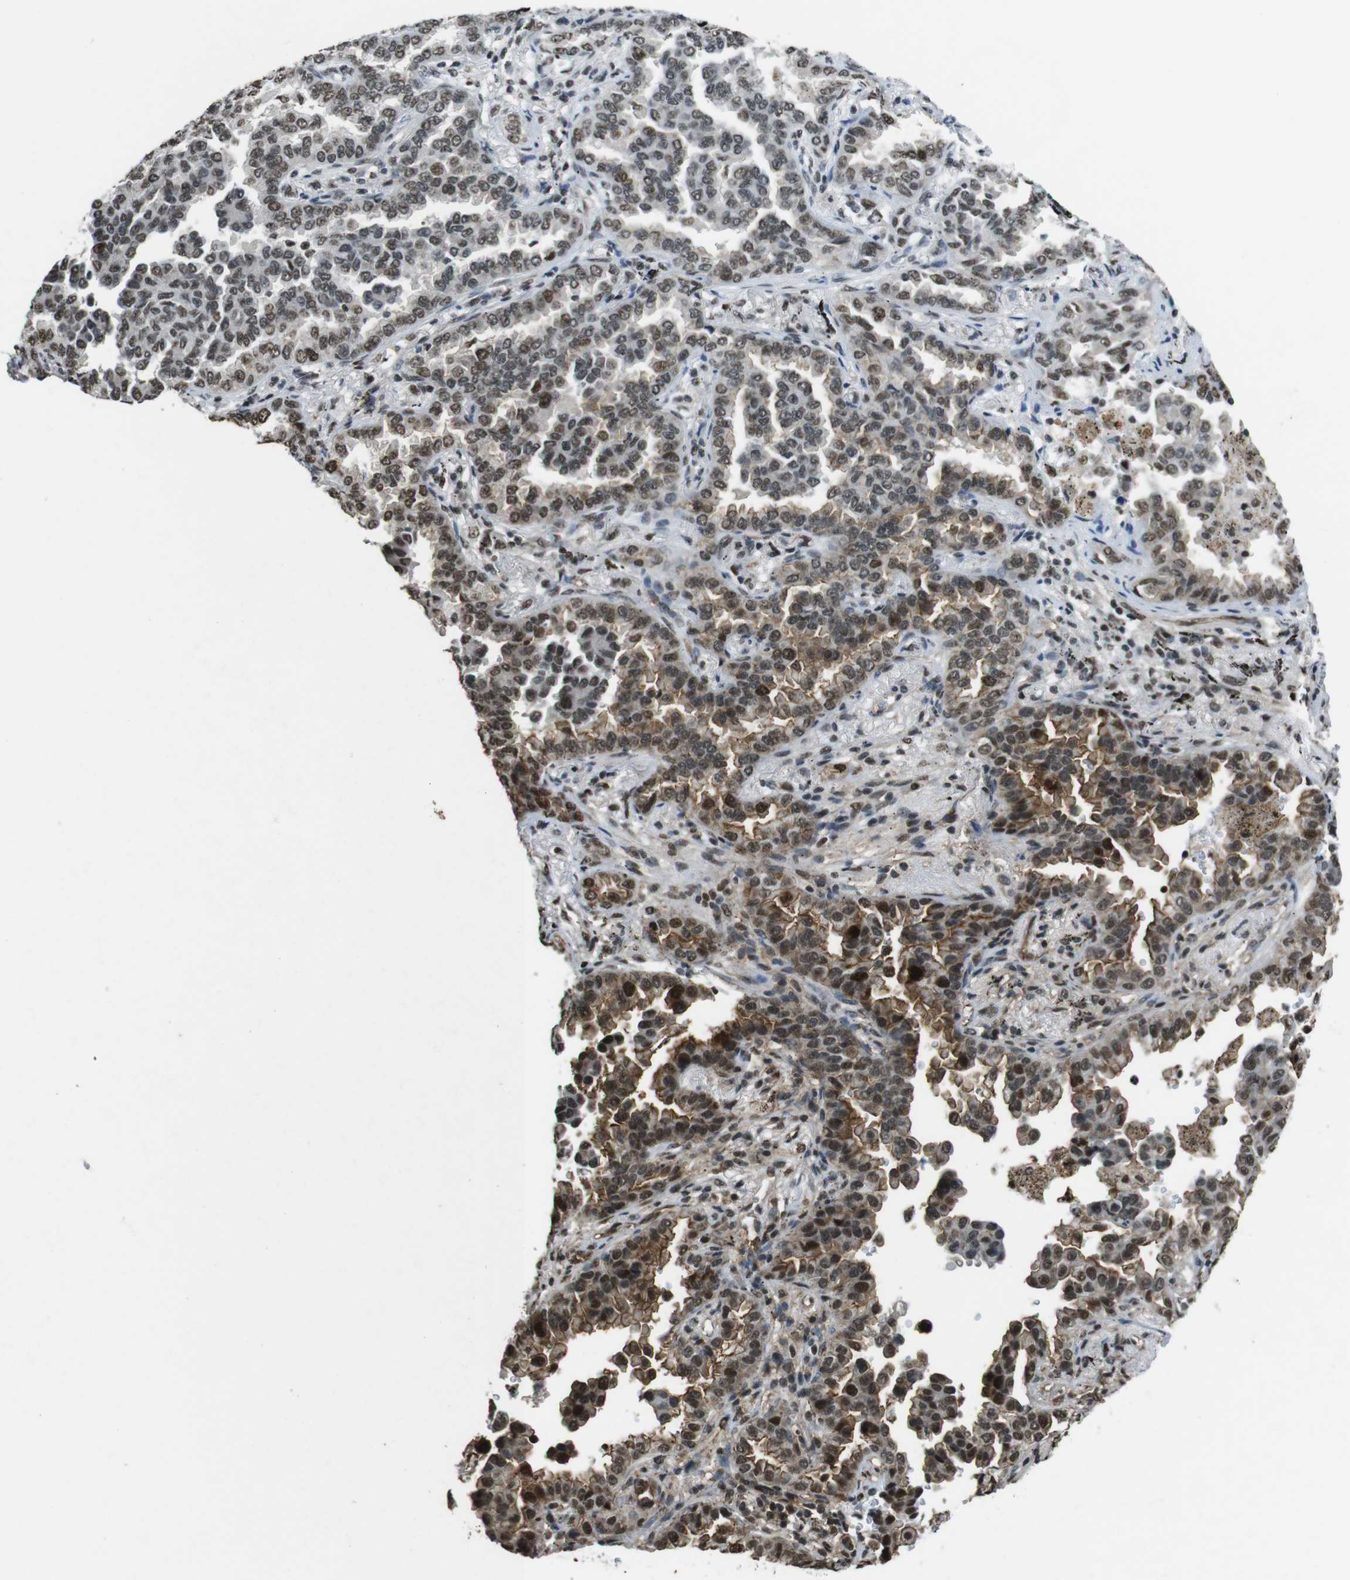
{"staining": {"intensity": "moderate", "quantity": "25%-75%", "location": "cytoplasmic/membranous,nuclear"}, "tissue": "lung cancer", "cell_type": "Tumor cells", "image_type": "cancer", "snomed": [{"axis": "morphology", "description": "Normal tissue, NOS"}, {"axis": "morphology", "description": "Adenocarcinoma, NOS"}, {"axis": "topography", "description": "Lung"}], "caption": "High-power microscopy captured an immunohistochemistry (IHC) image of adenocarcinoma (lung), revealing moderate cytoplasmic/membranous and nuclear positivity in approximately 25%-75% of tumor cells. The staining was performed using DAB to visualize the protein expression in brown, while the nuclei were stained in blue with hematoxylin (Magnification: 20x).", "gene": "CSNK2B", "patient": {"sex": "male", "age": 59}}